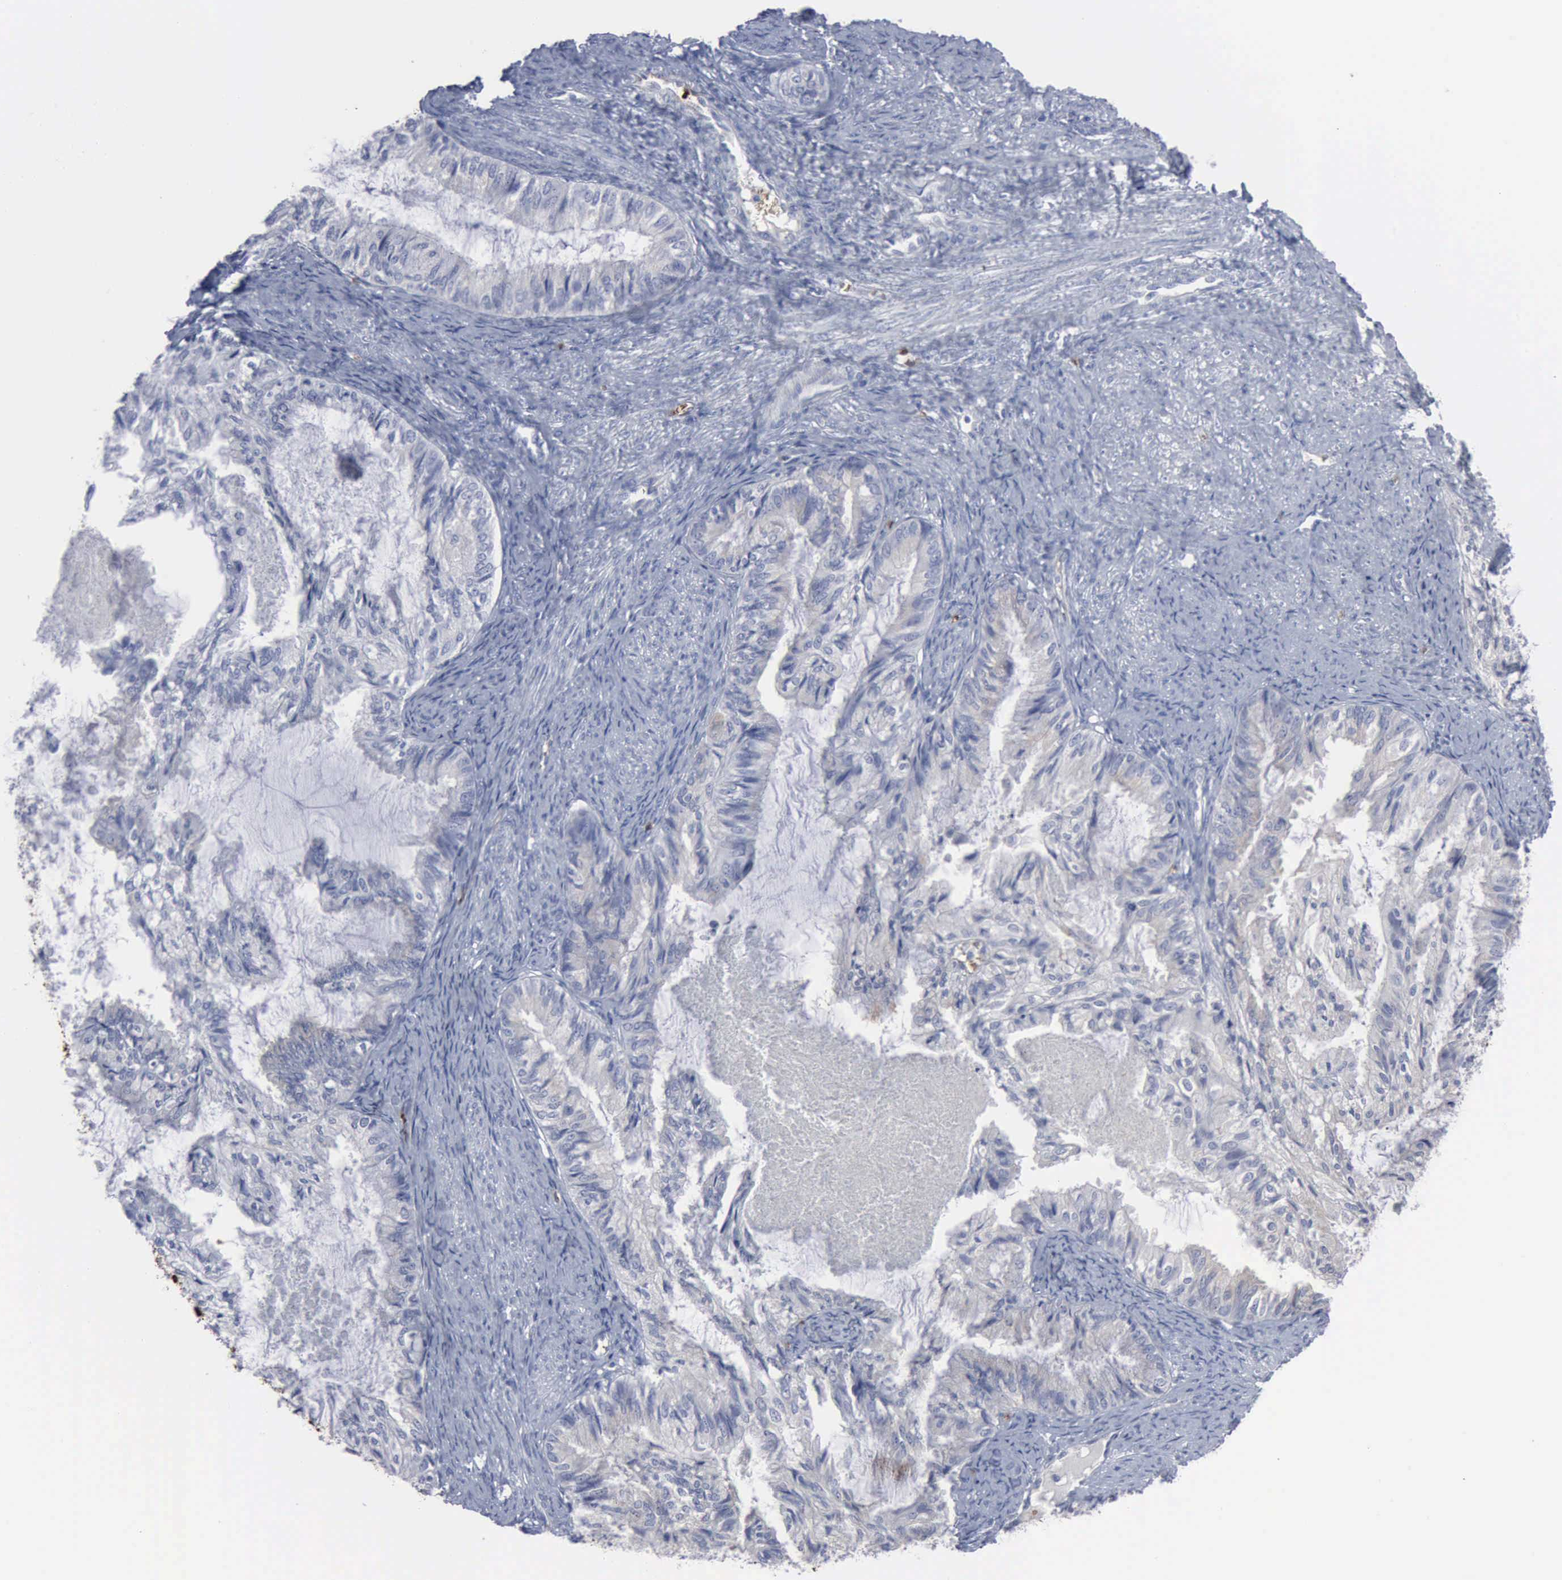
{"staining": {"intensity": "negative", "quantity": "none", "location": "none"}, "tissue": "endometrial cancer", "cell_type": "Tumor cells", "image_type": "cancer", "snomed": [{"axis": "morphology", "description": "Adenocarcinoma, NOS"}, {"axis": "topography", "description": "Endometrium"}], "caption": "Tumor cells are negative for protein expression in human endometrial cancer.", "gene": "TGFB1", "patient": {"sex": "female", "age": 86}}